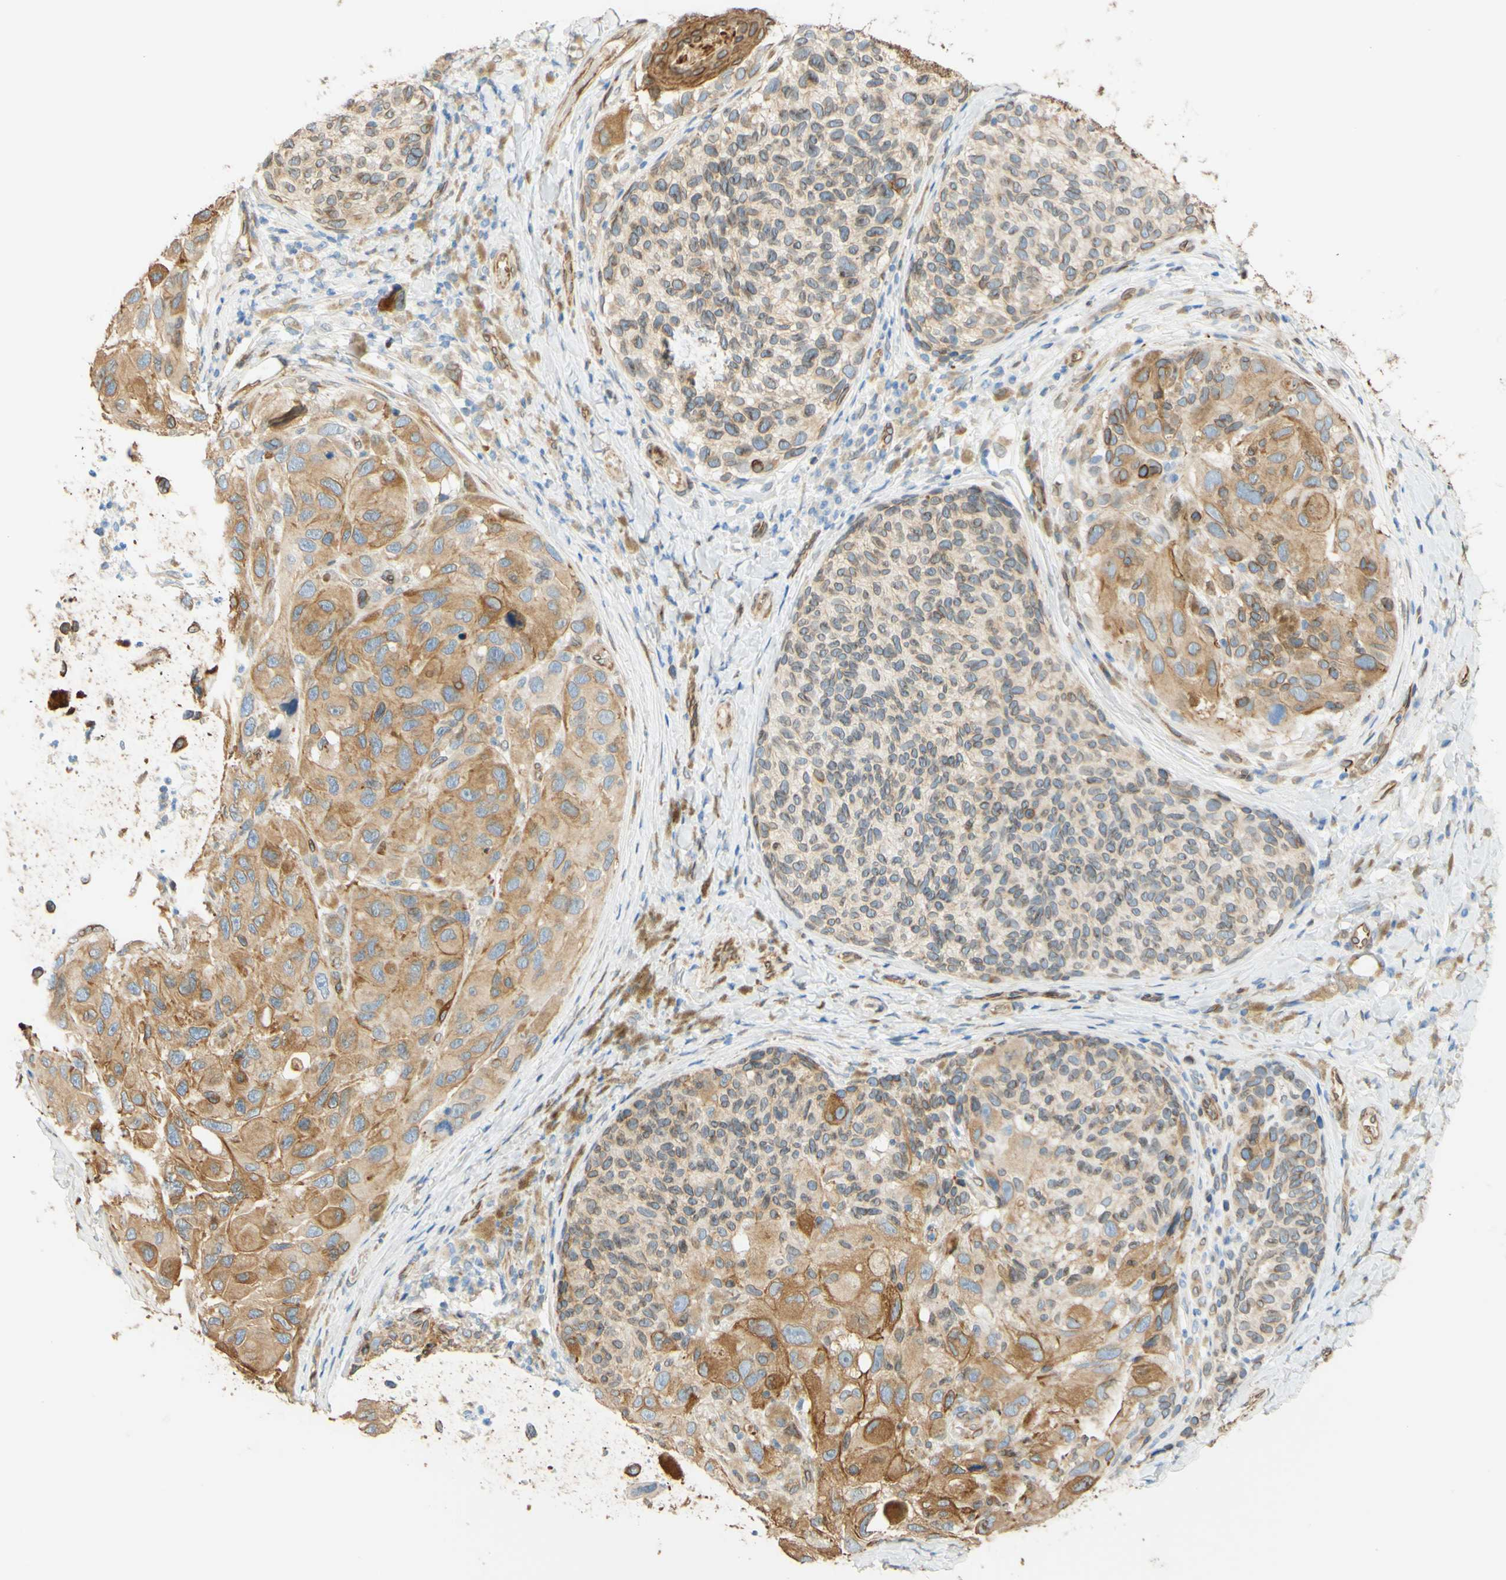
{"staining": {"intensity": "moderate", "quantity": ">75%", "location": "cytoplasmic/membranous,nuclear"}, "tissue": "melanoma", "cell_type": "Tumor cells", "image_type": "cancer", "snomed": [{"axis": "morphology", "description": "Malignant melanoma, NOS"}, {"axis": "topography", "description": "Skin"}], "caption": "Immunohistochemical staining of human melanoma reveals medium levels of moderate cytoplasmic/membranous and nuclear protein positivity in approximately >75% of tumor cells.", "gene": "ENDOD1", "patient": {"sex": "female", "age": 73}}